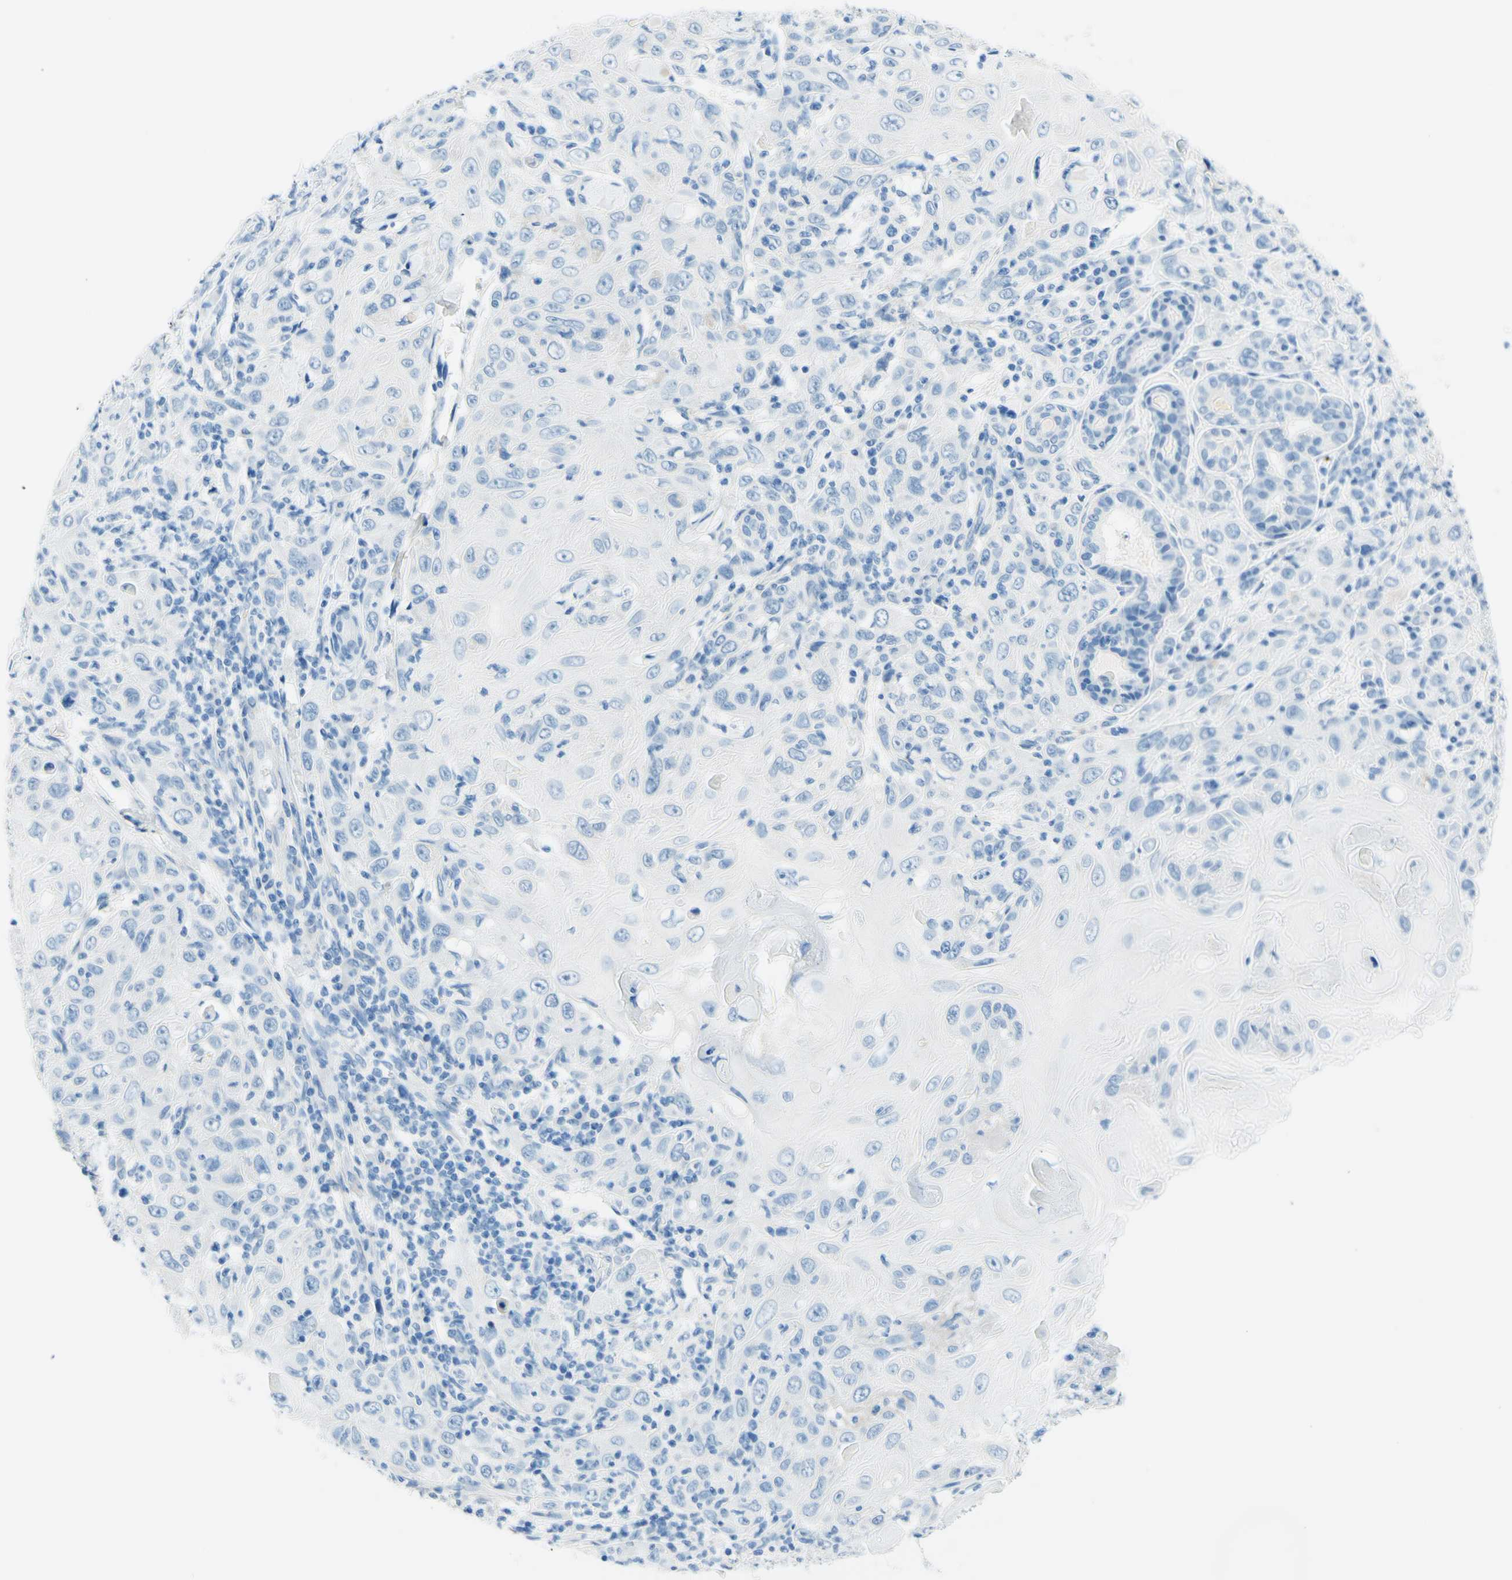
{"staining": {"intensity": "negative", "quantity": "none", "location": "none"}, "tissue": "skin cancer", "cell_type": "Tumor cells", "image_type": "cancer", "snomed": [{"axis": "morphology", "description": "Squamous cell carcinoma, NOS"}, {"axis": "topography", "description": "Skin"}], "caption": "IHC histopathology image of skin cancer (squamous cell carcinoma) stained for a protein (brown), which demonstrates no expression in tumor cells.", "gene": "PASD1", "patient": {"sex": "female", "age": 88}}